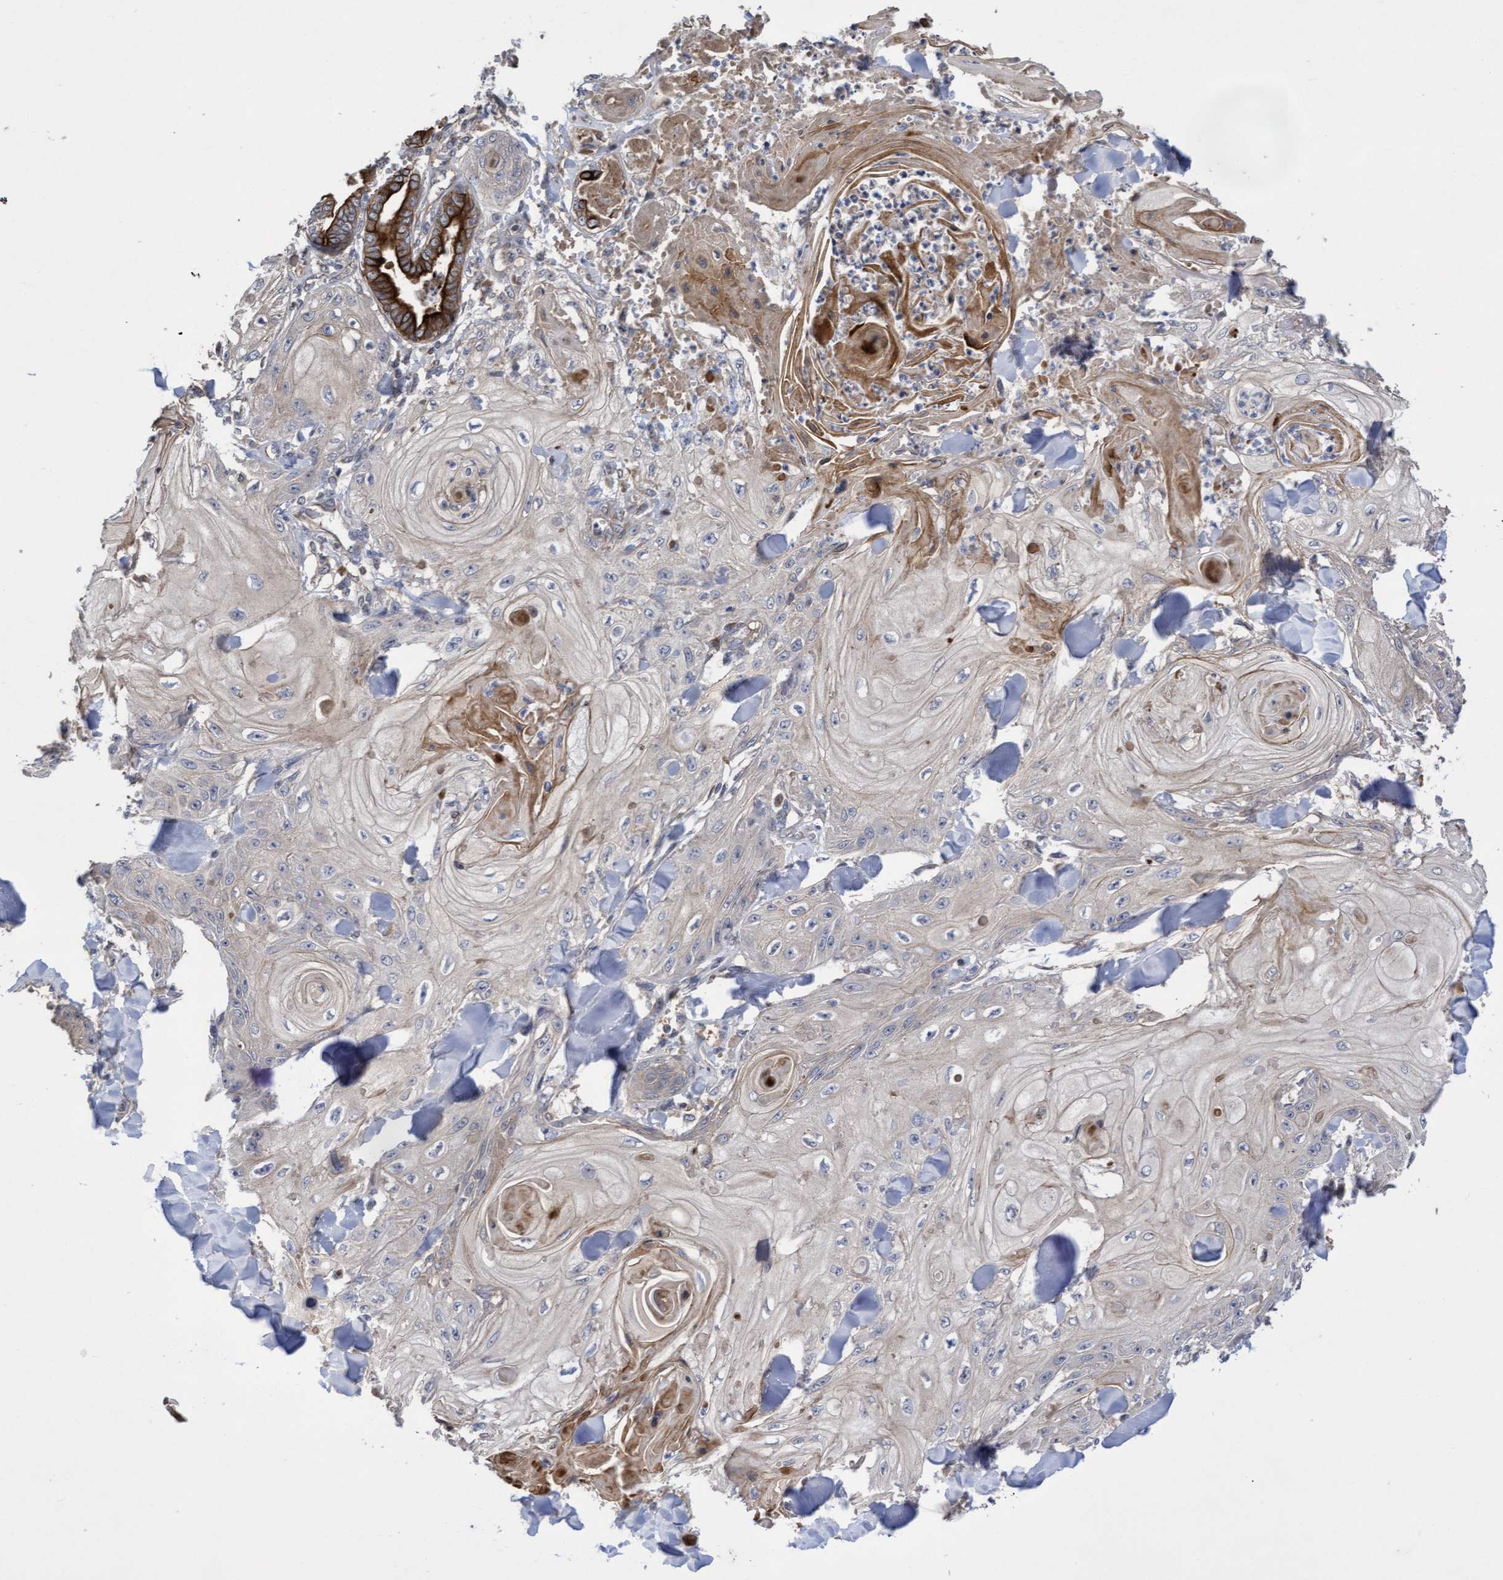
{"staining": {"intensity": "negative", "quantity": "none", "location": "none"}, "tissue": "skin cancer", "cell_type": "Tumor cells", "image_type": "cancer", "snomed": [{"axis": "morphology", "description": "Squamous cell carcinoma, NOS"}, {"axis": "topography", "description": "Skin"}], "caption": "An image of squamous cell carcinoma (skin) stained for a protein shows no brown staining in tumor cells.", "gene": "COBL", "patient": {"sex": "male", "age": 74}}